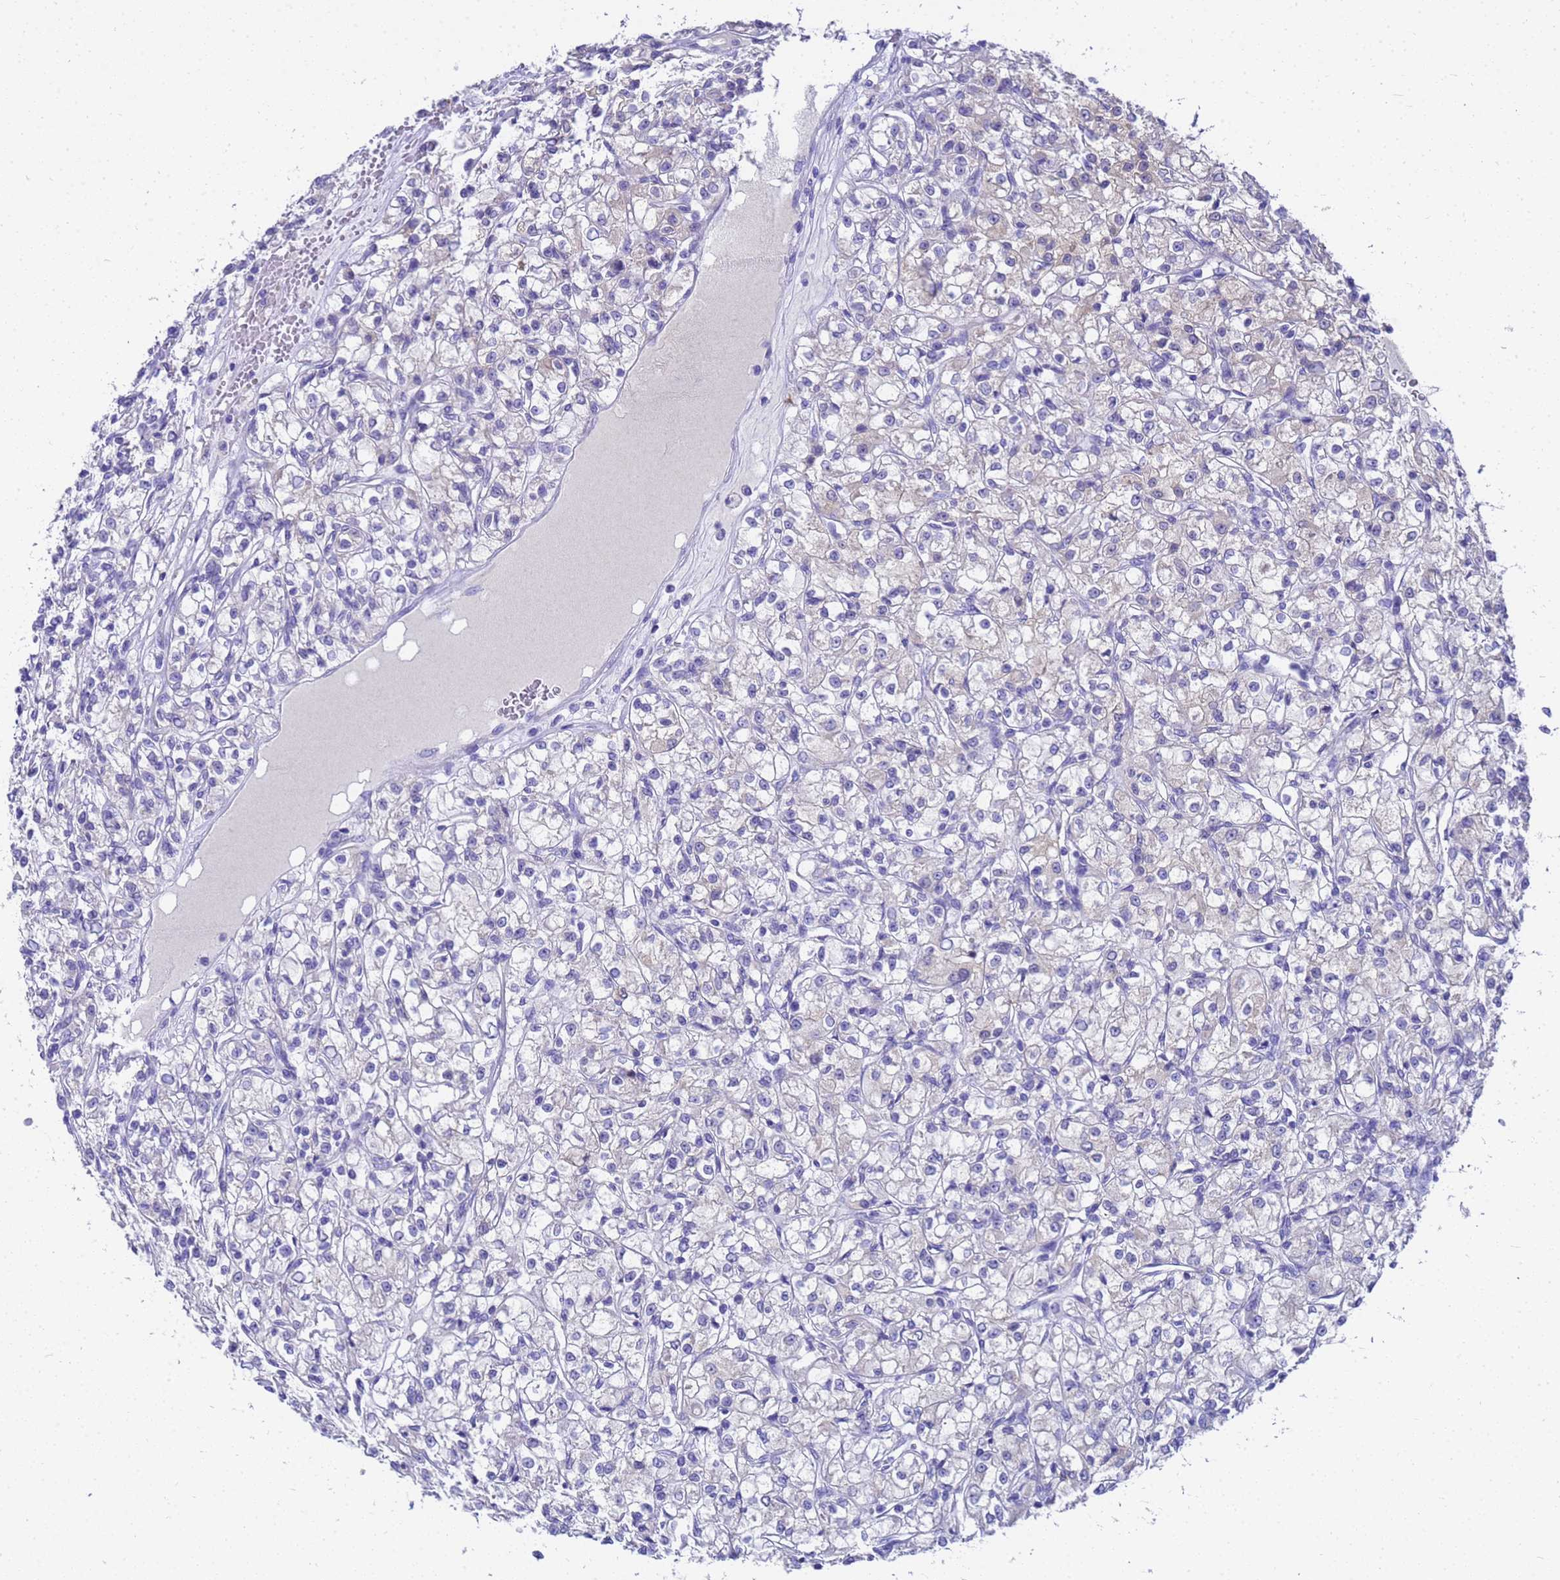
{"staining": {"intensity": "negative", "quantity": "none", "location": "none"}, "tissue": "renal cancer", "cell_type": "Tumor cells", "image_type": "cancer", "snomed": [{"axis": "morphology", "description": "Adenocarcinoma, NOS"}, {"axis": "topography", "description": "Kidney"}], "caption": "The micrograph demonstrates no significant expression in tumor cells of renal adenocarcinoma.", "gene": "MS4A13", "patient": {"sex": "female", "age": 59}}